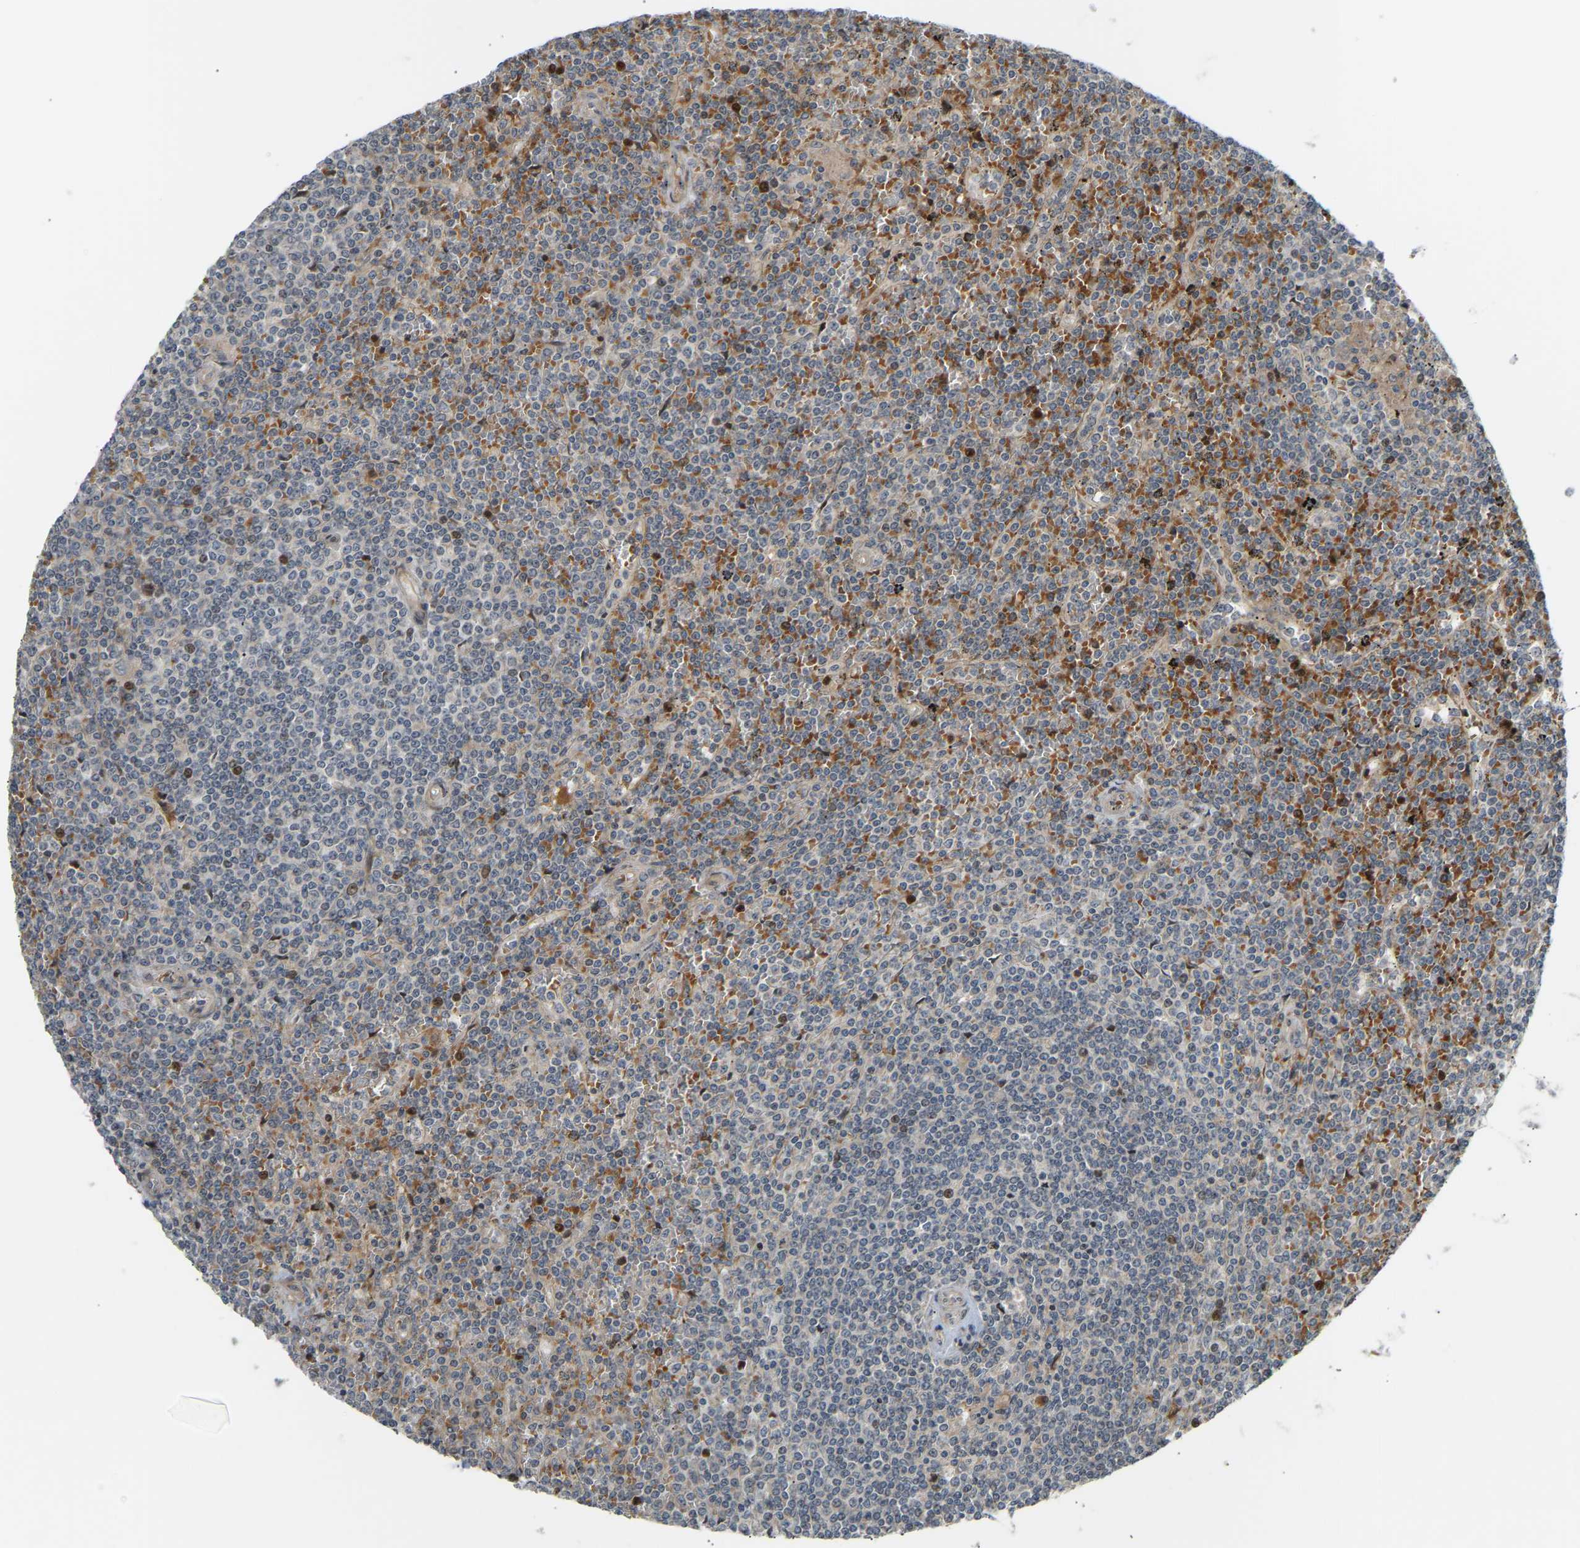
{"staining": {"intensity": "weak", "quantity": "<25%", "location": "cytoplasmic/membranous"}, "tissue": "lymphoma", "cell_type": "Tumor cells", "image_type": "cancer", "snomed": [{"axis": "morphology", "description": "Malignant lymphoma, non-Hodgkin's type, Low grade"}, {"axis": "topography", "description": "Spleen"}], "caption": "A micrograph of lymphoma stained for a protein displays no brown staining in tumor cells.", "gene": "POGLUT2", "patient": {"sex": "female", "age": 19}}